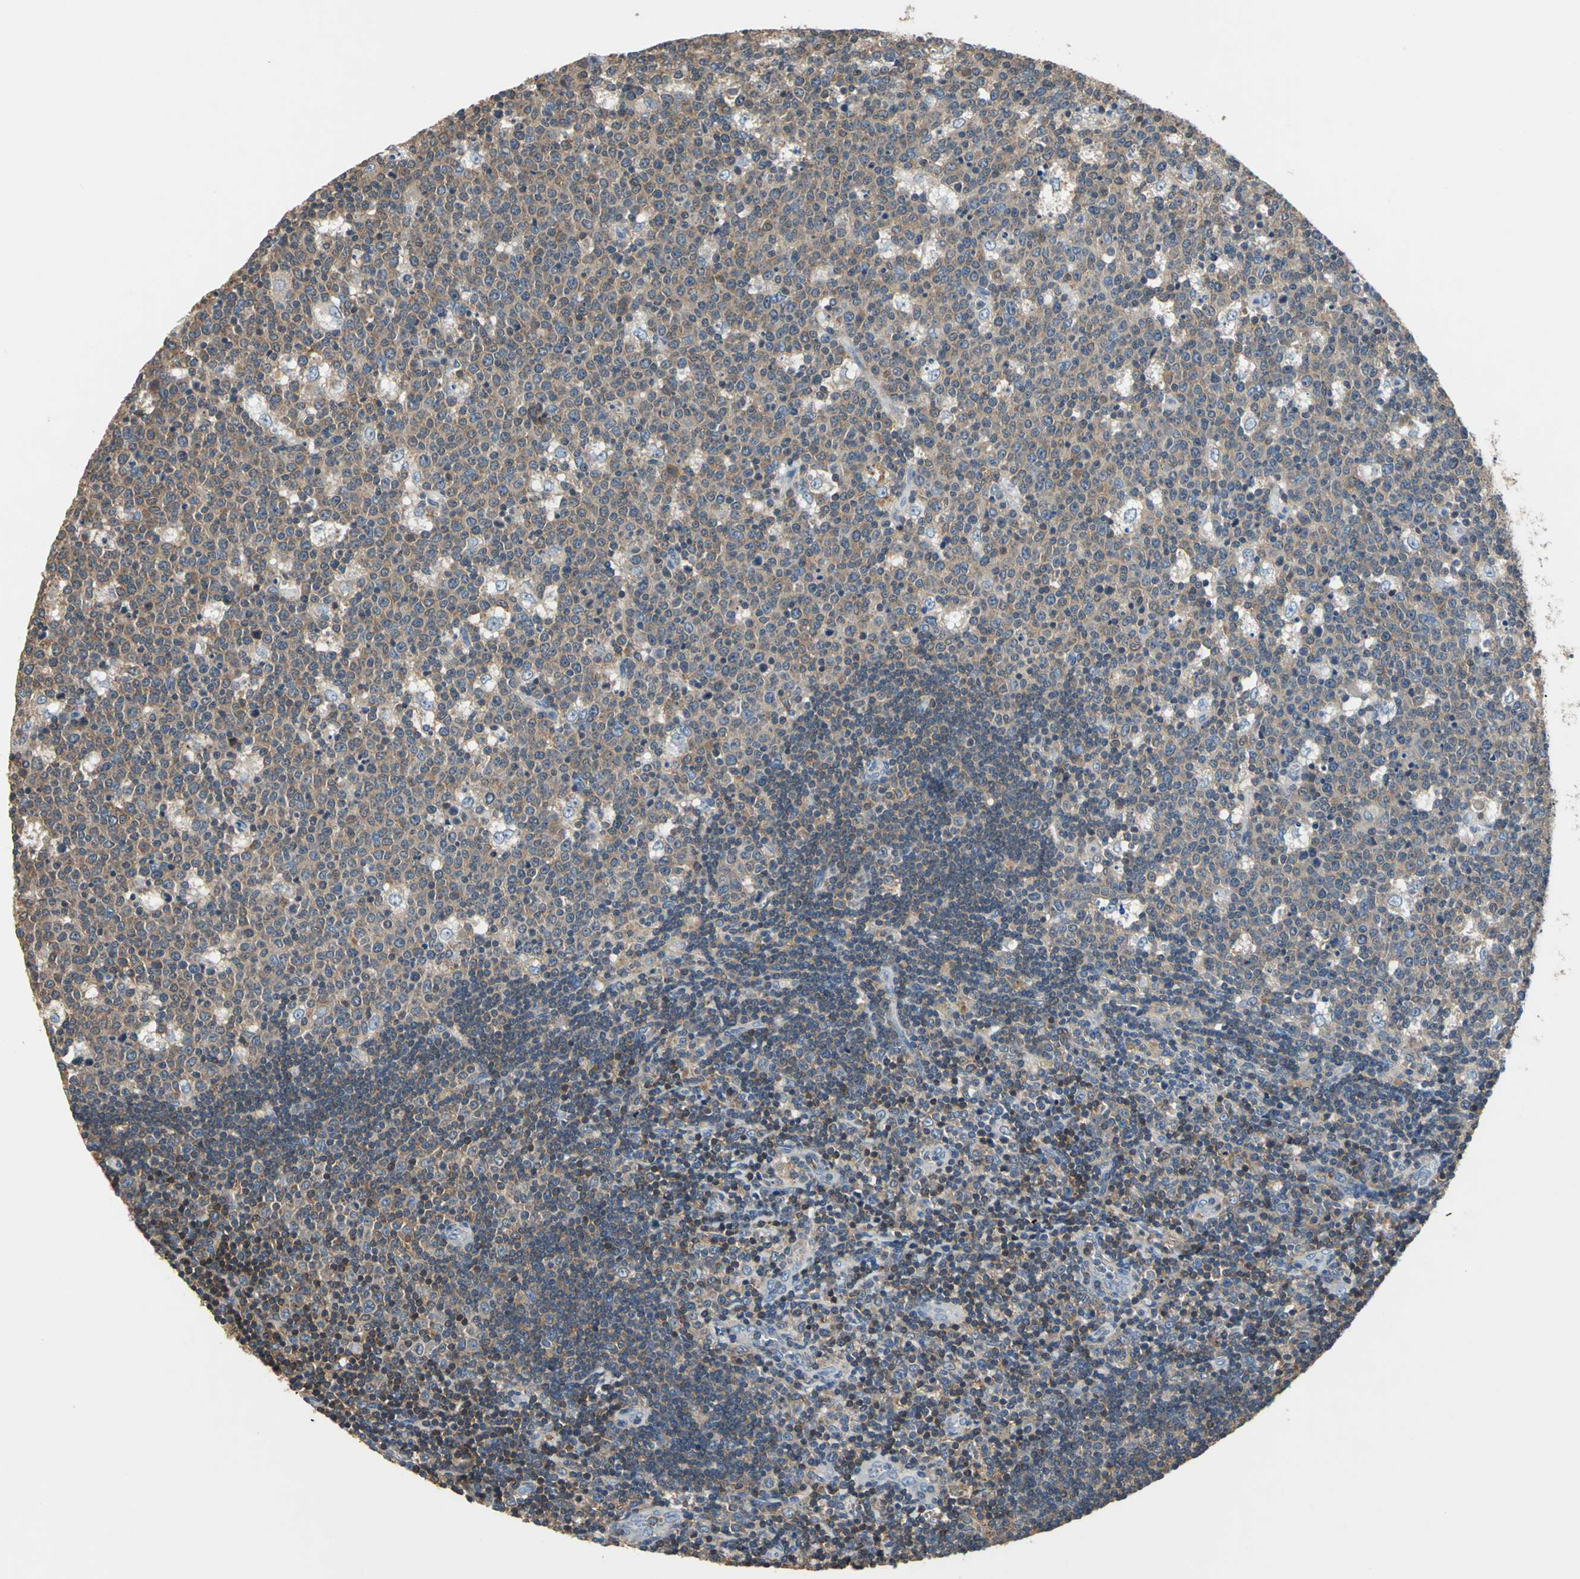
{"staining": {"intensity": "weak", "quantity": ">75%", "location": "cytoplasmic/membranous"}, "tissue": "lymph node", "cell_type": "Germinal center cells", "image_type": "normal", "snomed": [{"axis": "morphology", "description": "Normal tissue, NOS"}, {"axis": "topography", "description": "Lymph node"}, {"axis": "topography", "description": "Salivary gland"}], "caption": "Unremarkable lymph node reveals weak cytoplasmic/membranous staining in about >75% of germinal center cells, visualized by immunohistochemistry. The staining was performed using DAB, with brown indicating positive protein expression. Nuclei are stained blue with hematoxylin.", "gene": "PRKCA", "patient": {"sex": "male", "age": 8}}